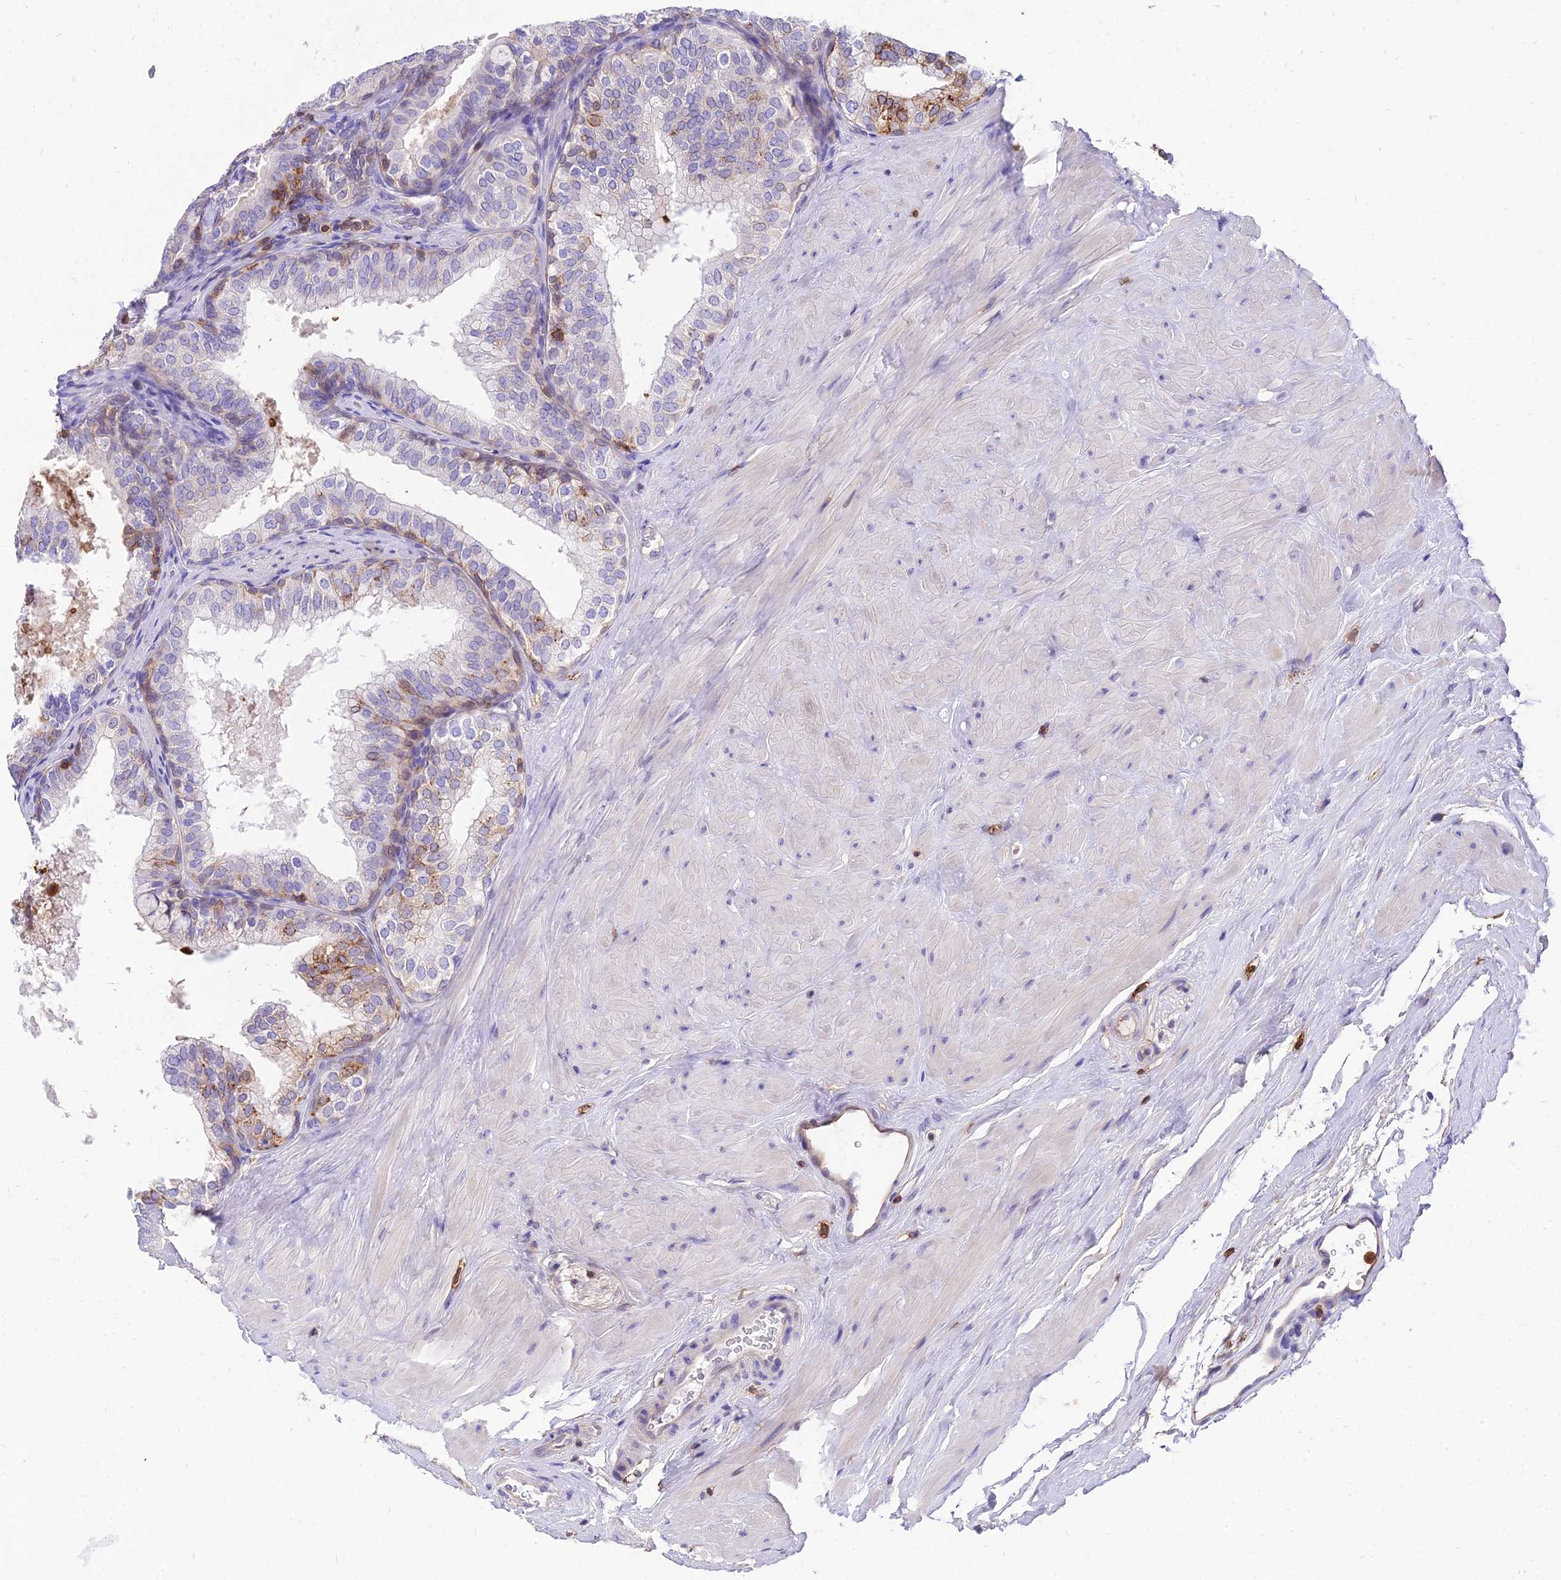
{"staining": {"intensity": "moderate", "quantity": "25%-75%", "location": "cytoplasmic/membranous"}, "tissue": "prostate", "cell_type": "Glandular cells", "image_type": "normal", "snomed": [{"axis": "morphology", "description": "Normal tissue, NOS"}, {"axis": "topography", "description": "Prostate"}], "caption": "IHC micrograph of unremarkable prostate: prostate stained using immunohistochemistry (IHC) exhibits medium levels of moderate protein expression localized specifically in the cytoplasmic/membranous of glandular cells, appearing as a cytoplasmic/membranous brown color.", "gene": "SREK1IP1", "patient": {"sex": "male", "age": 60}}